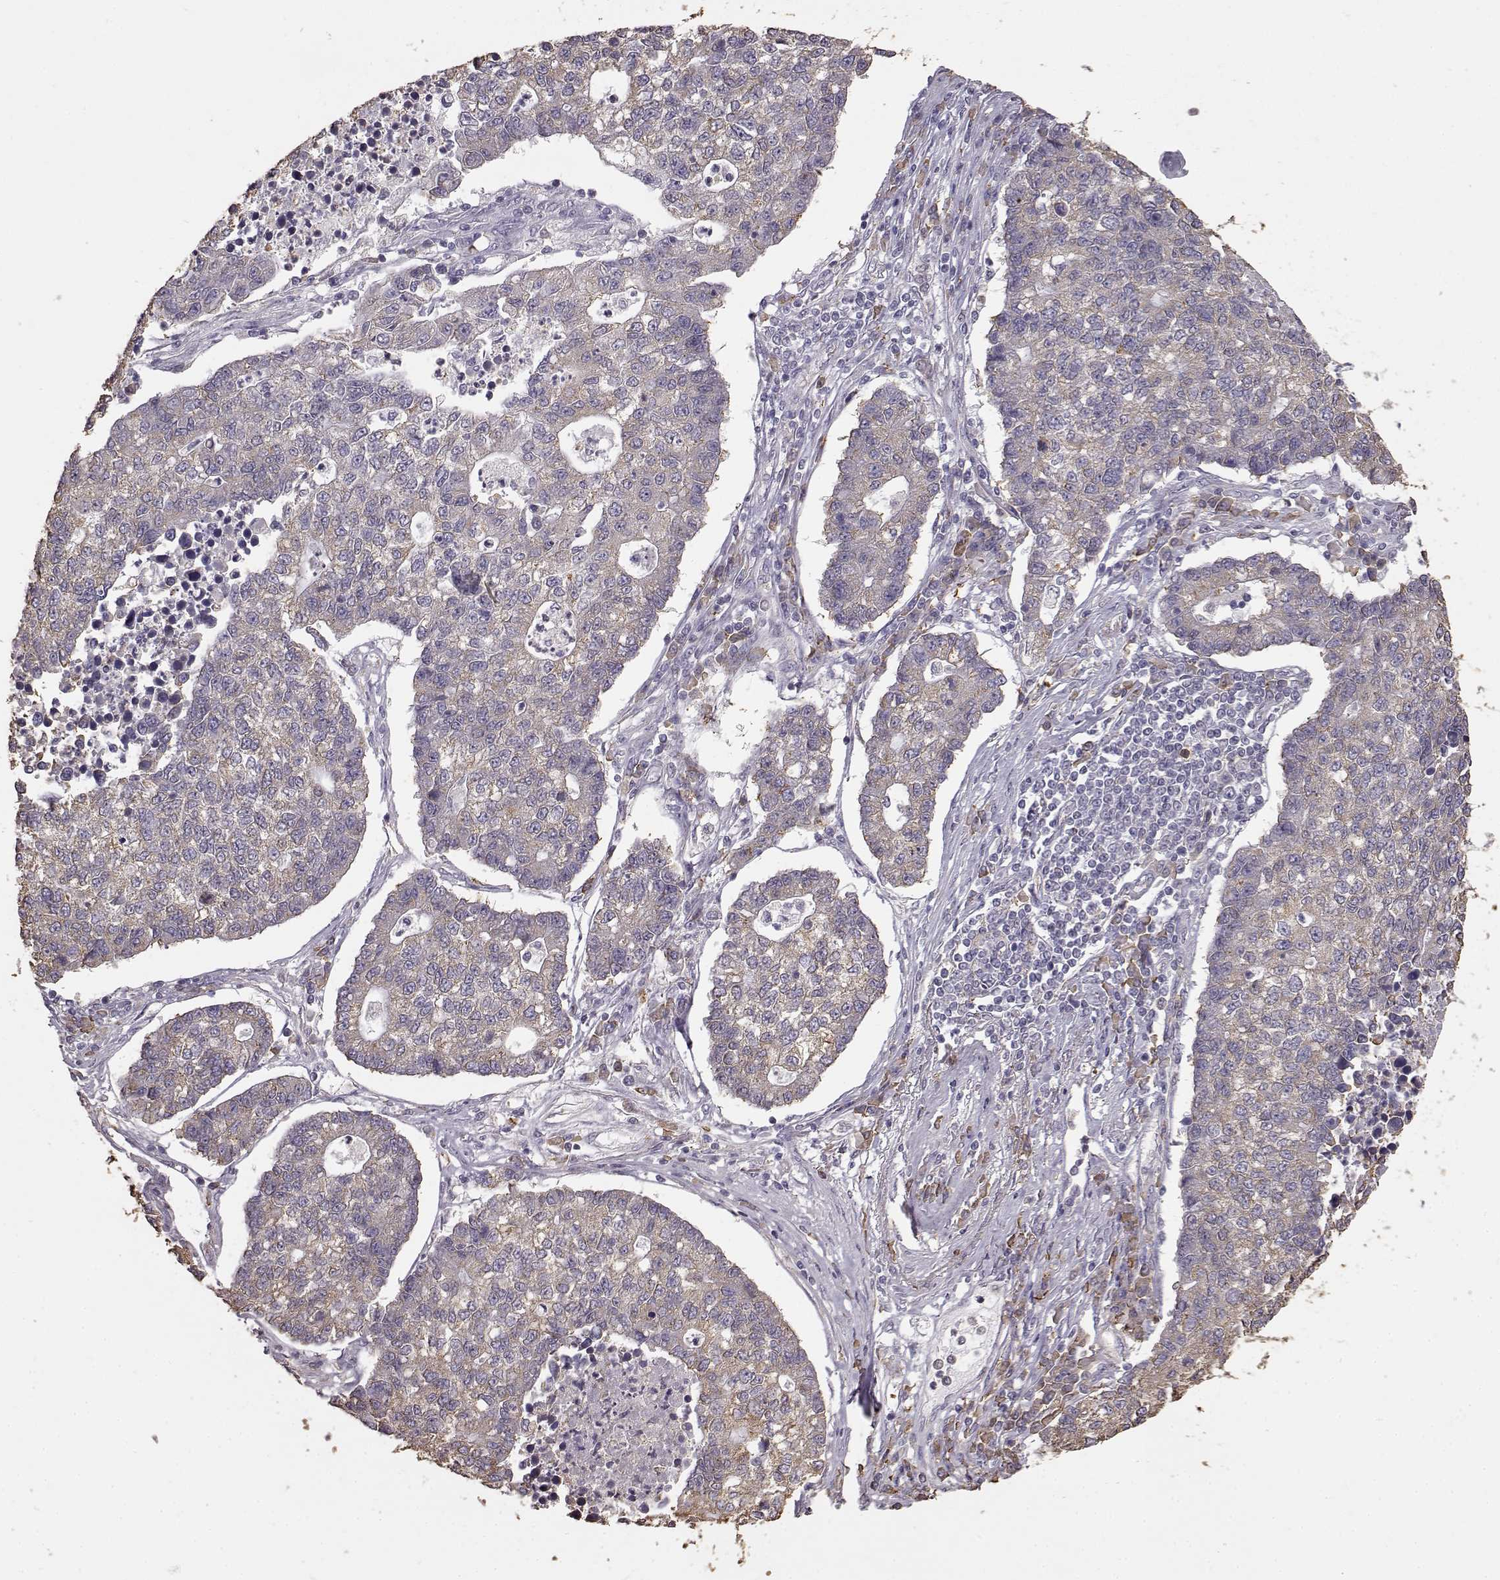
{"staining": {"intensity": "weak", "quantity": ">75%", "location": "cytoplasmic/membranous"}, "tissue": "lung cancer", "cell_type": "Tumor cells", "image_type": "cancer", "snomed": [{"axis": "morphology", "description": "Adenocarcinoma, NOS"}, {"axis": "topography", "description": "Lung"}], "caption": "Lung cancer tissue reveals weak cytoplasmic/membranous positivity in approximately >75% of tumor cells", "gene": "GABRG3", "patient": {"sex": "male", "age": 57}}